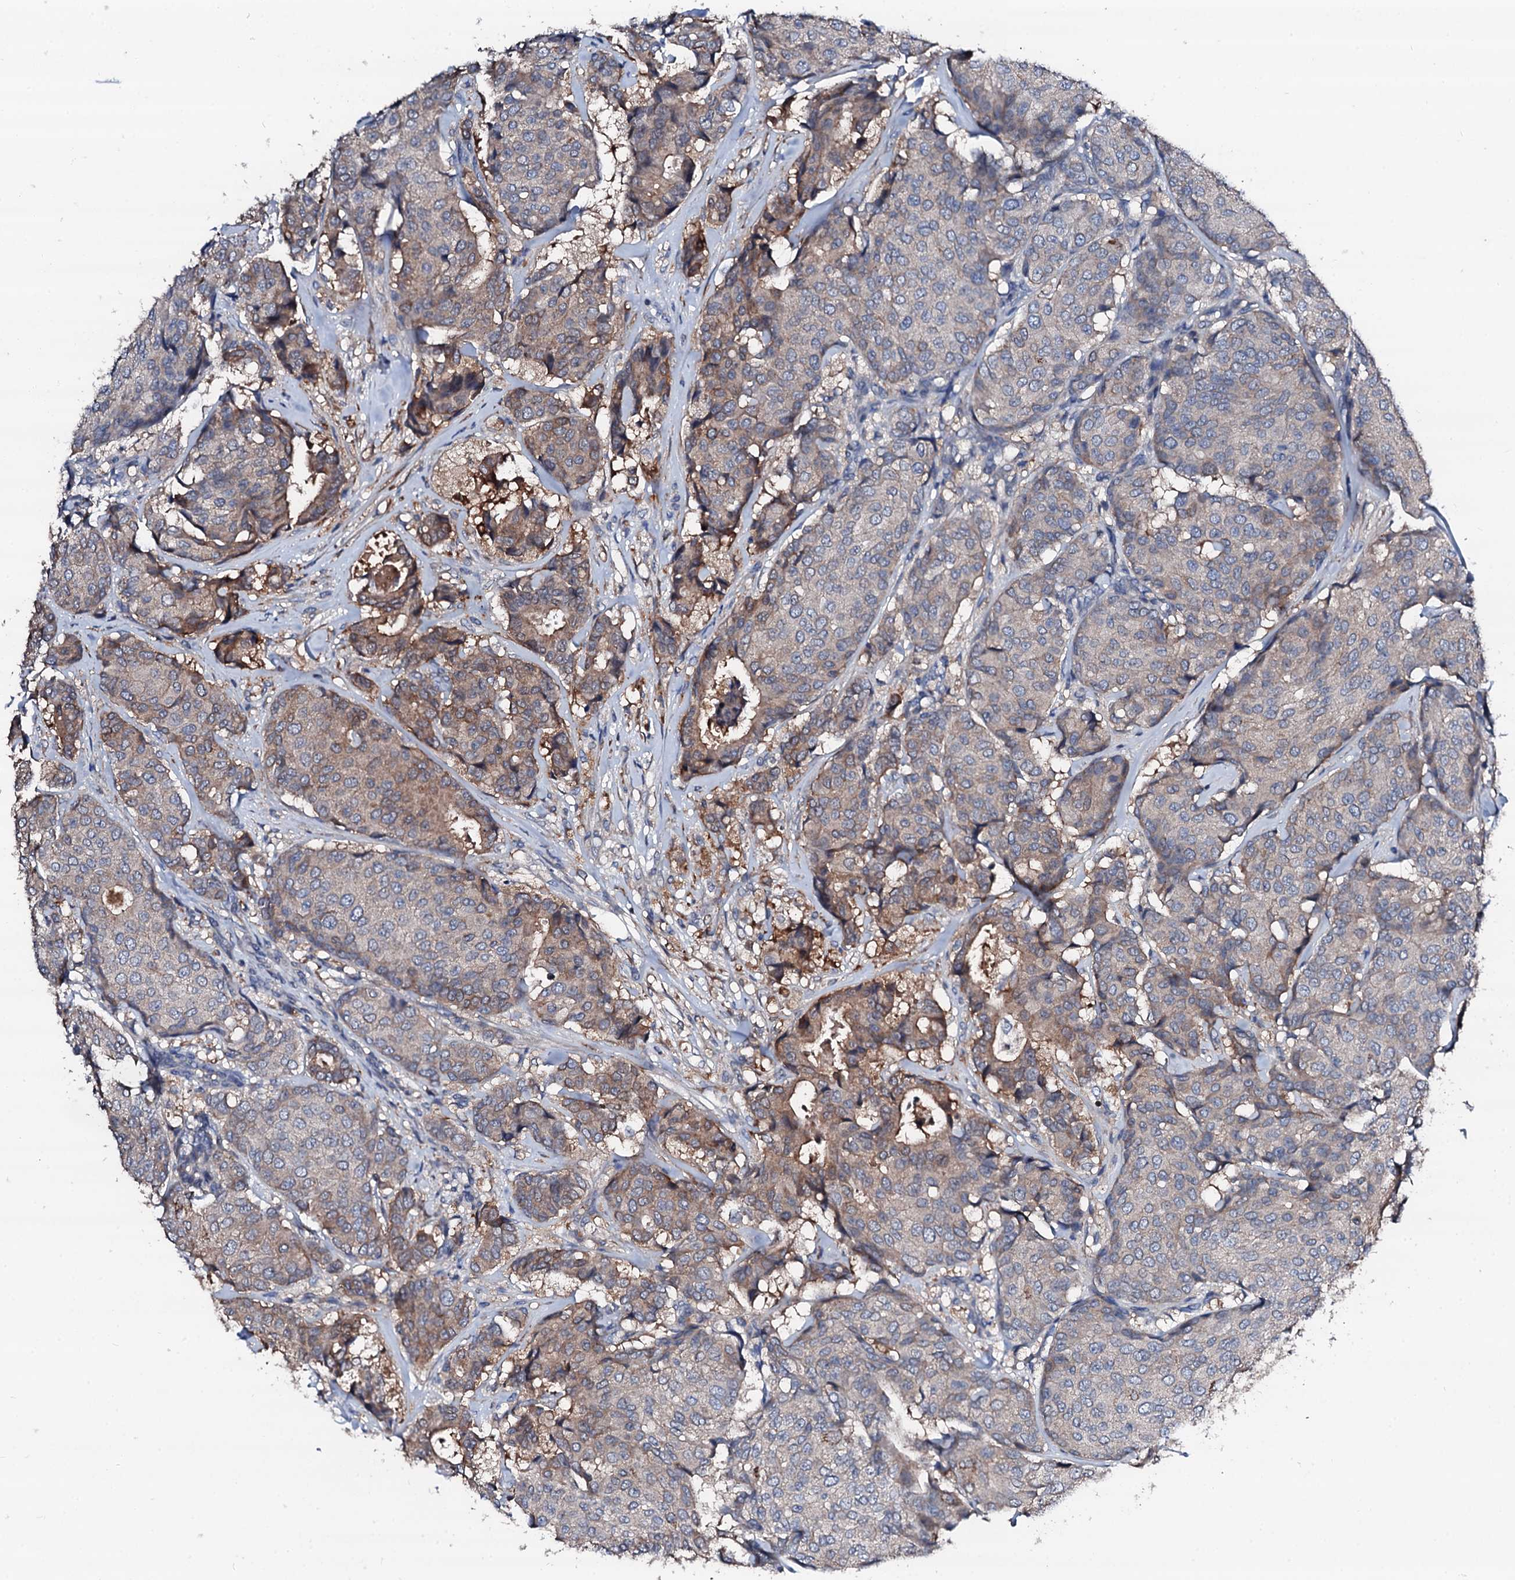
{"staining": {"intensity": "weak", "quantity": "<25%", "location": "cytoplasmic/membranous"}, "tissue": "breast cancer", "cell_type": "Tumor cells", "image_type": "cancer", "snomed": [{"axis": "morphology", "description": "Duct carcinoma"}, {"axis": "topography", "description": "Breast"}], "caption": "There is no significant staining in tumor cells of infiltrating ductal carcinoma (breast).", "gene": "TRAFD1", "patient": {"sex": "female", "age": 75}}